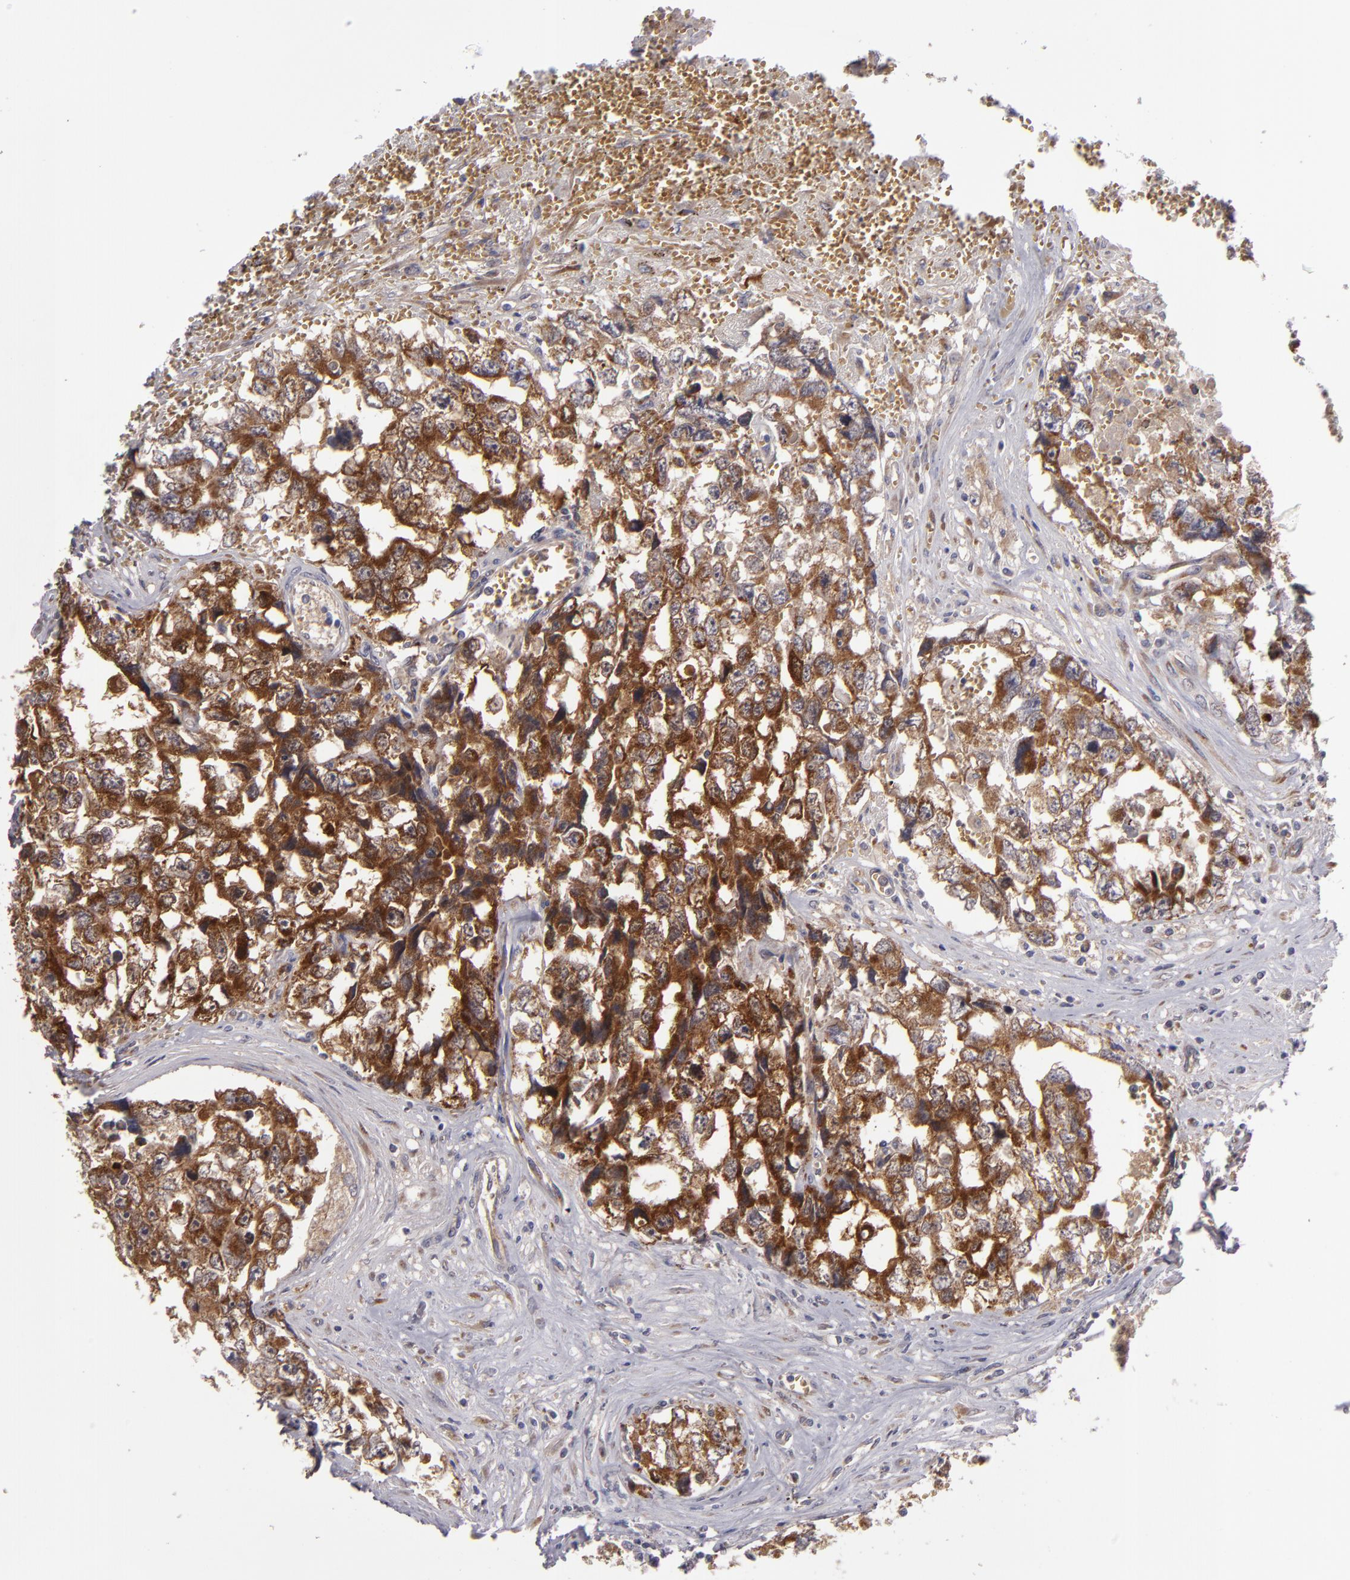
{"staining": {"intensity": "strong", "quantity": ">75%", "location": "cytoplasmic/membranous"}, "tissue": "testis cancer", "cell_type": "Tumor cells", "image_type": "cancer", "snomed": [{"axis": "morphology", "description": "Carcinoma, Embryonal, NOS"}, {"axis": "topography", "description": "Testis"}], "caption": "IHC (DAB) staining of embryonal carcinoma (testis) displays strong cytoplasmic/membranous protein expression in approximately >75% of tumor cells. (IHC, brightfield microscopy, high magnification).", "gene": "SH2D4A", "patient": {"sex": "male", "age": 31}}